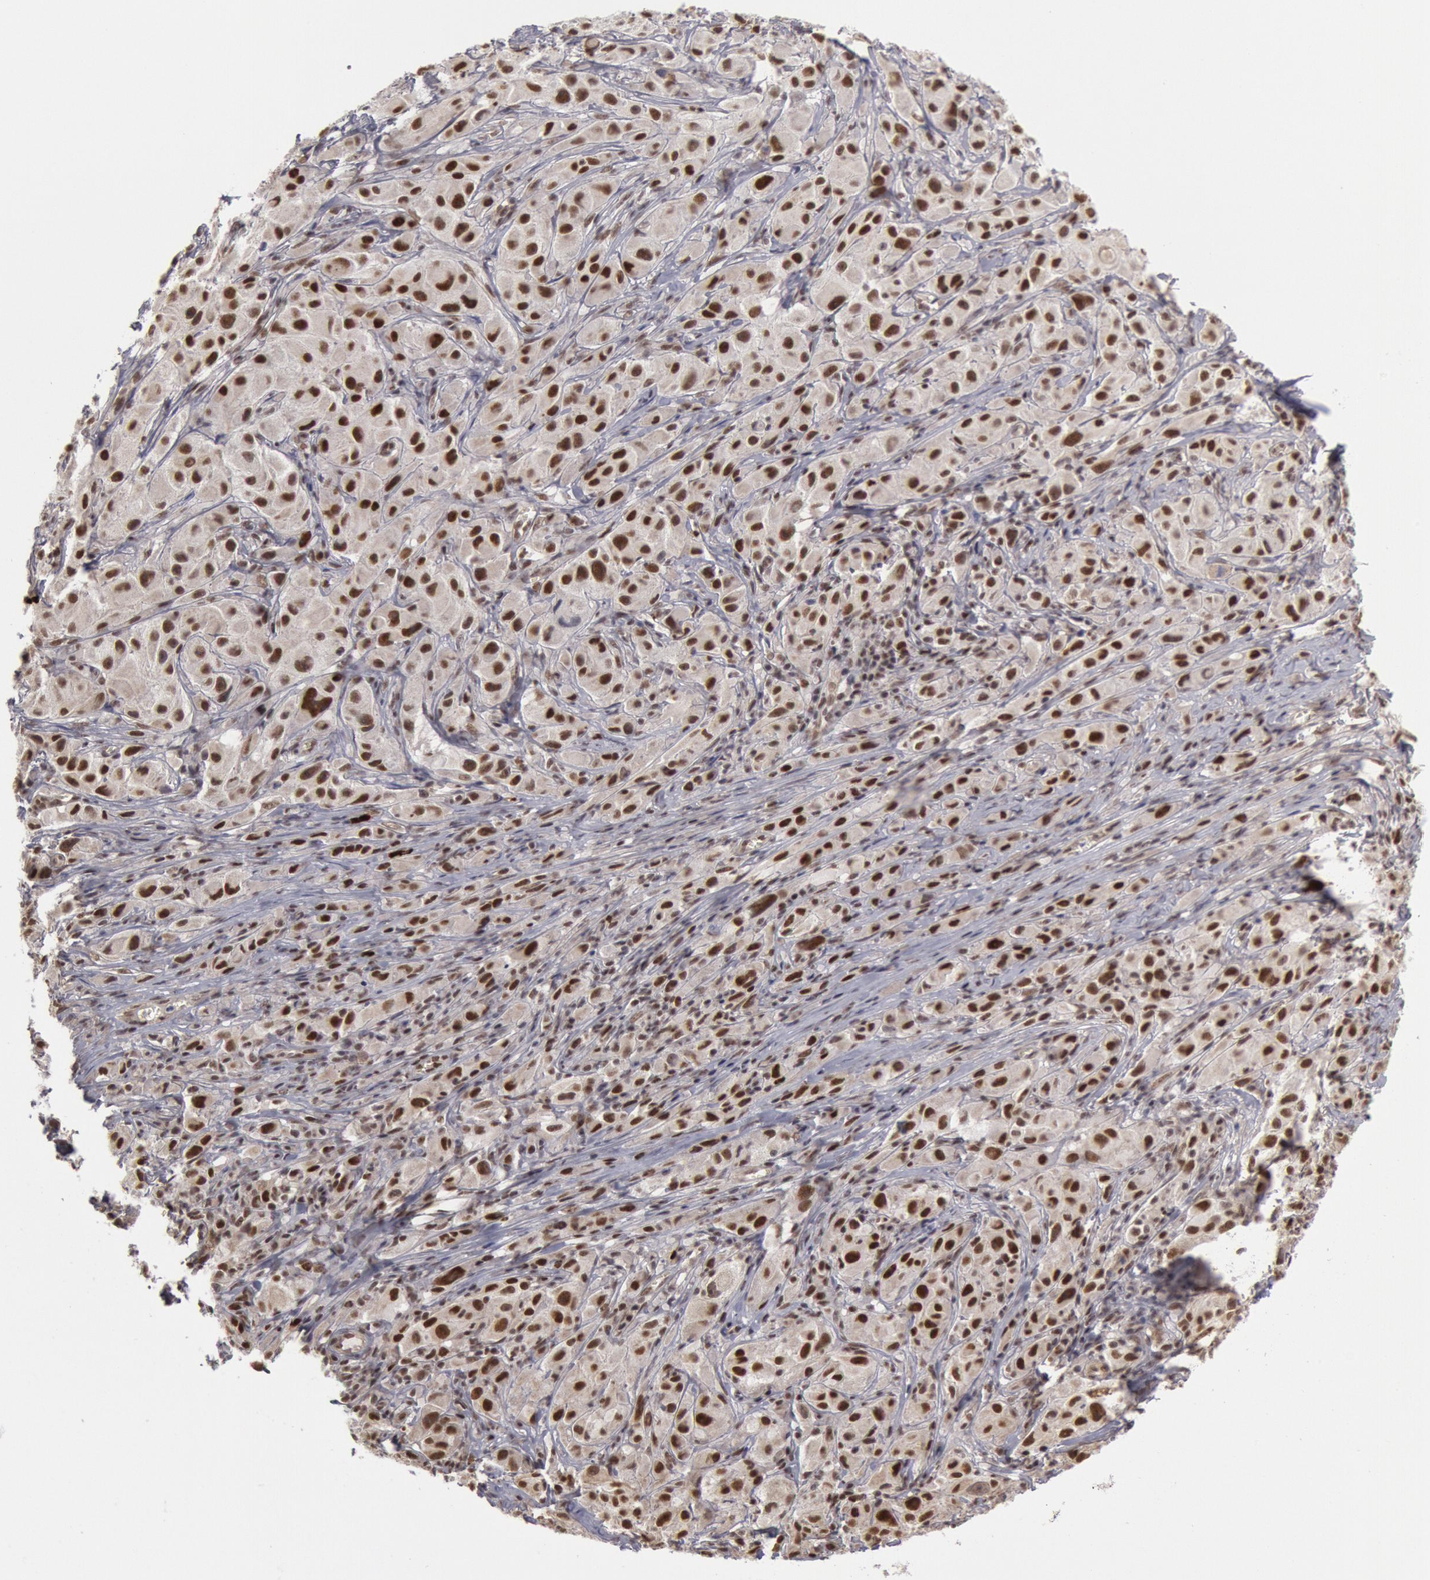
{"staining": {"intensity": "moderate", "quantity": ">75%", "location": "nuclear"}, "tissue": "melanoma", "cell_type": "Tumor cells", "image_type": "cancer", "snomed": [{"axis": "morphology", "description": "Malignant melanoma, NOS"}, {"axis": "topography", "description": "Skin"}], "caption": "Protein staining shows moderate nuclear expression in about >75% of tumor cells in malignant melanoma. The protein of interest is shown in brown color, while the nuclei are stained blue.", "gene": "PPP4R3B", "patient": {"sex": "male", "age": 56}}